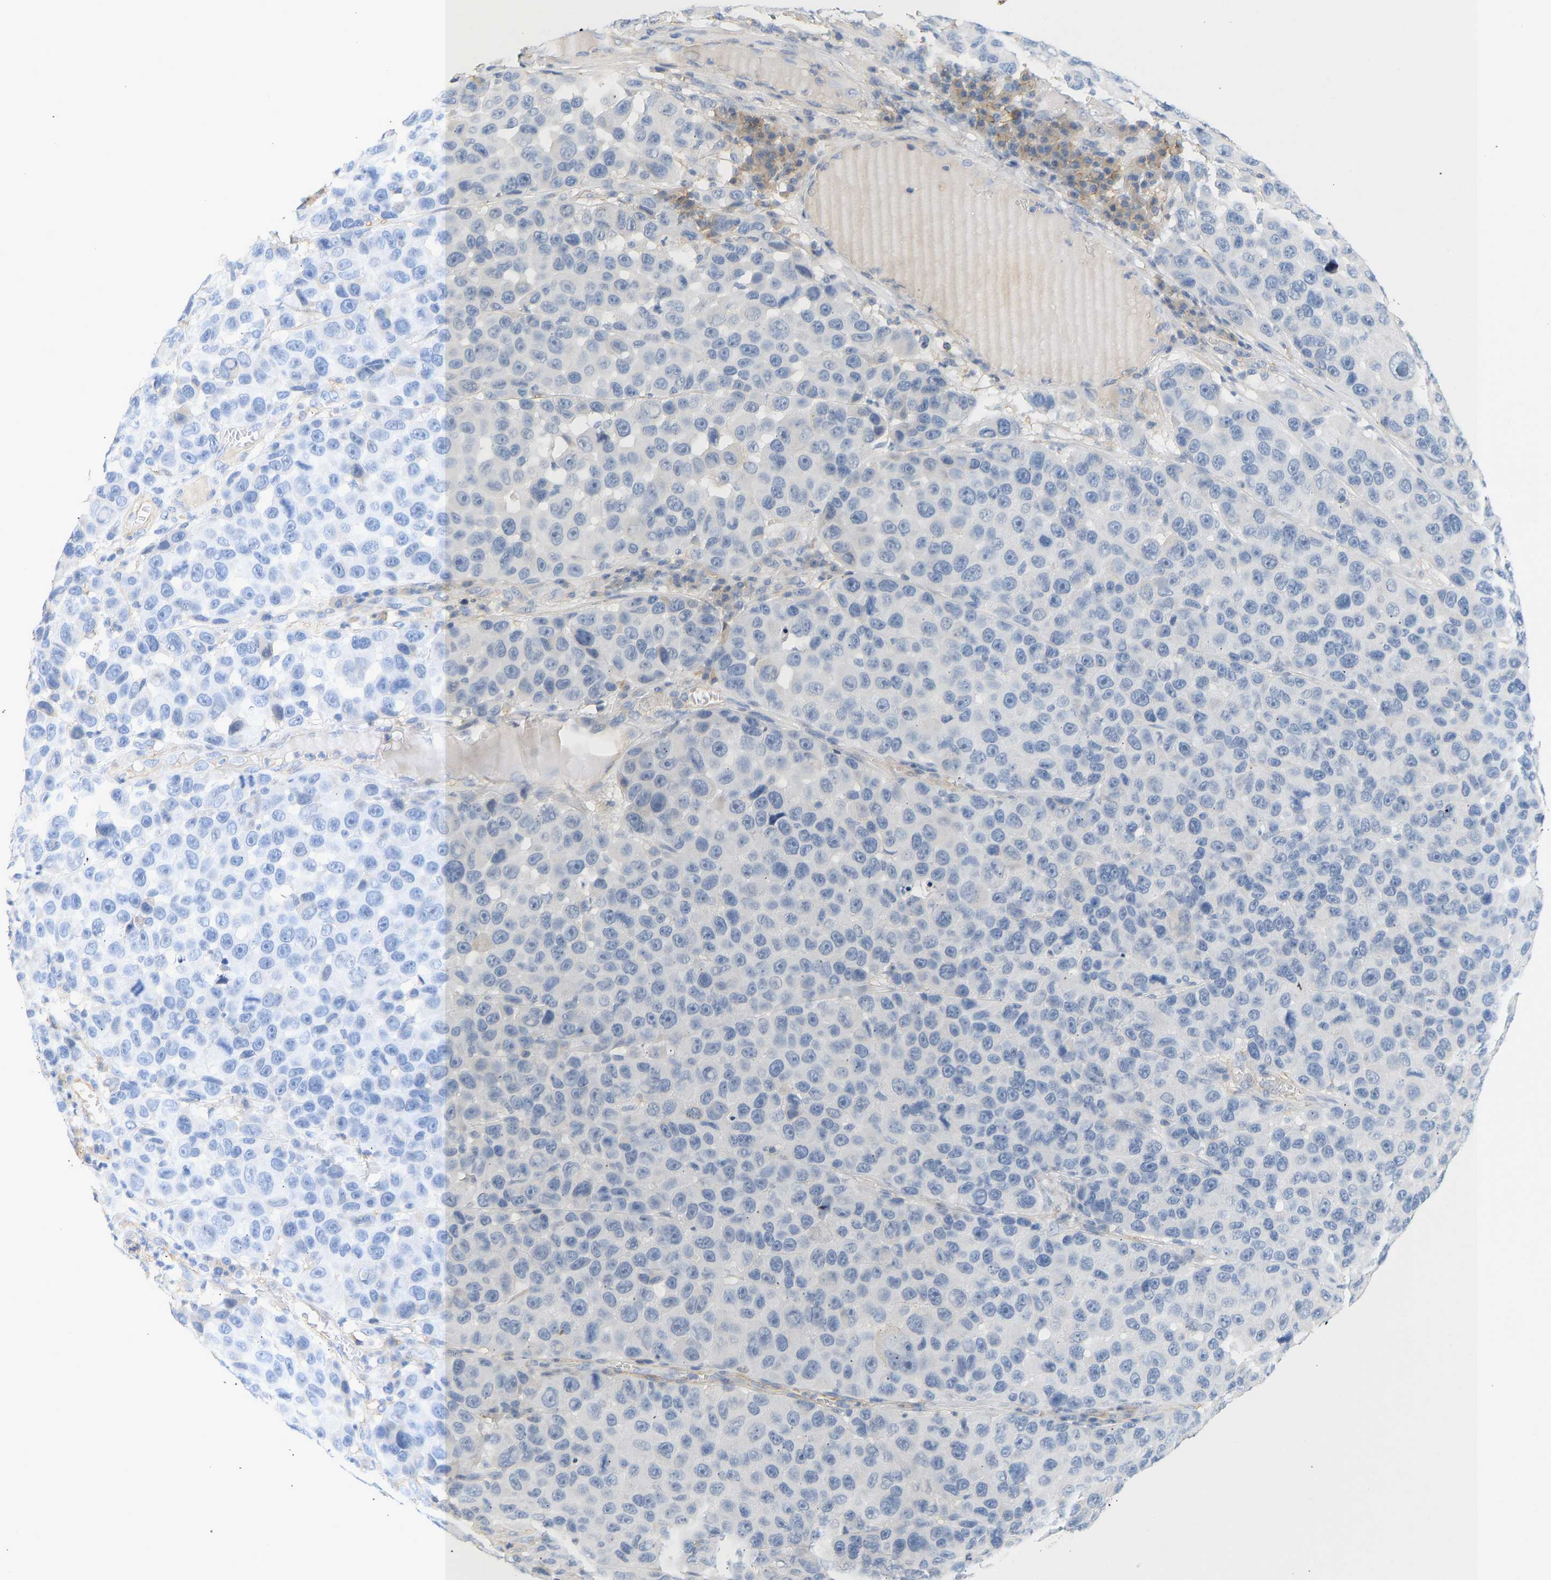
{"staining": {"intensity": "negative", "quantity": "none", "location": "none"}, "tissue": "melanoma", "cell_type": "Tumor cells", "image_type": "cancer", "snomed": [{"axis": "morphology", "description": "Malignant melanoma, NOS"}, {"axis": "topography", "description": "Skin"}], "caption": "Immunohistochemistry (IHC) photomicrograph of human melanoma stained for a protein (brown), which displays no positivity in tumor cells.", "gene": "BVES", "patient": {"sex": "male", "age": 53}}